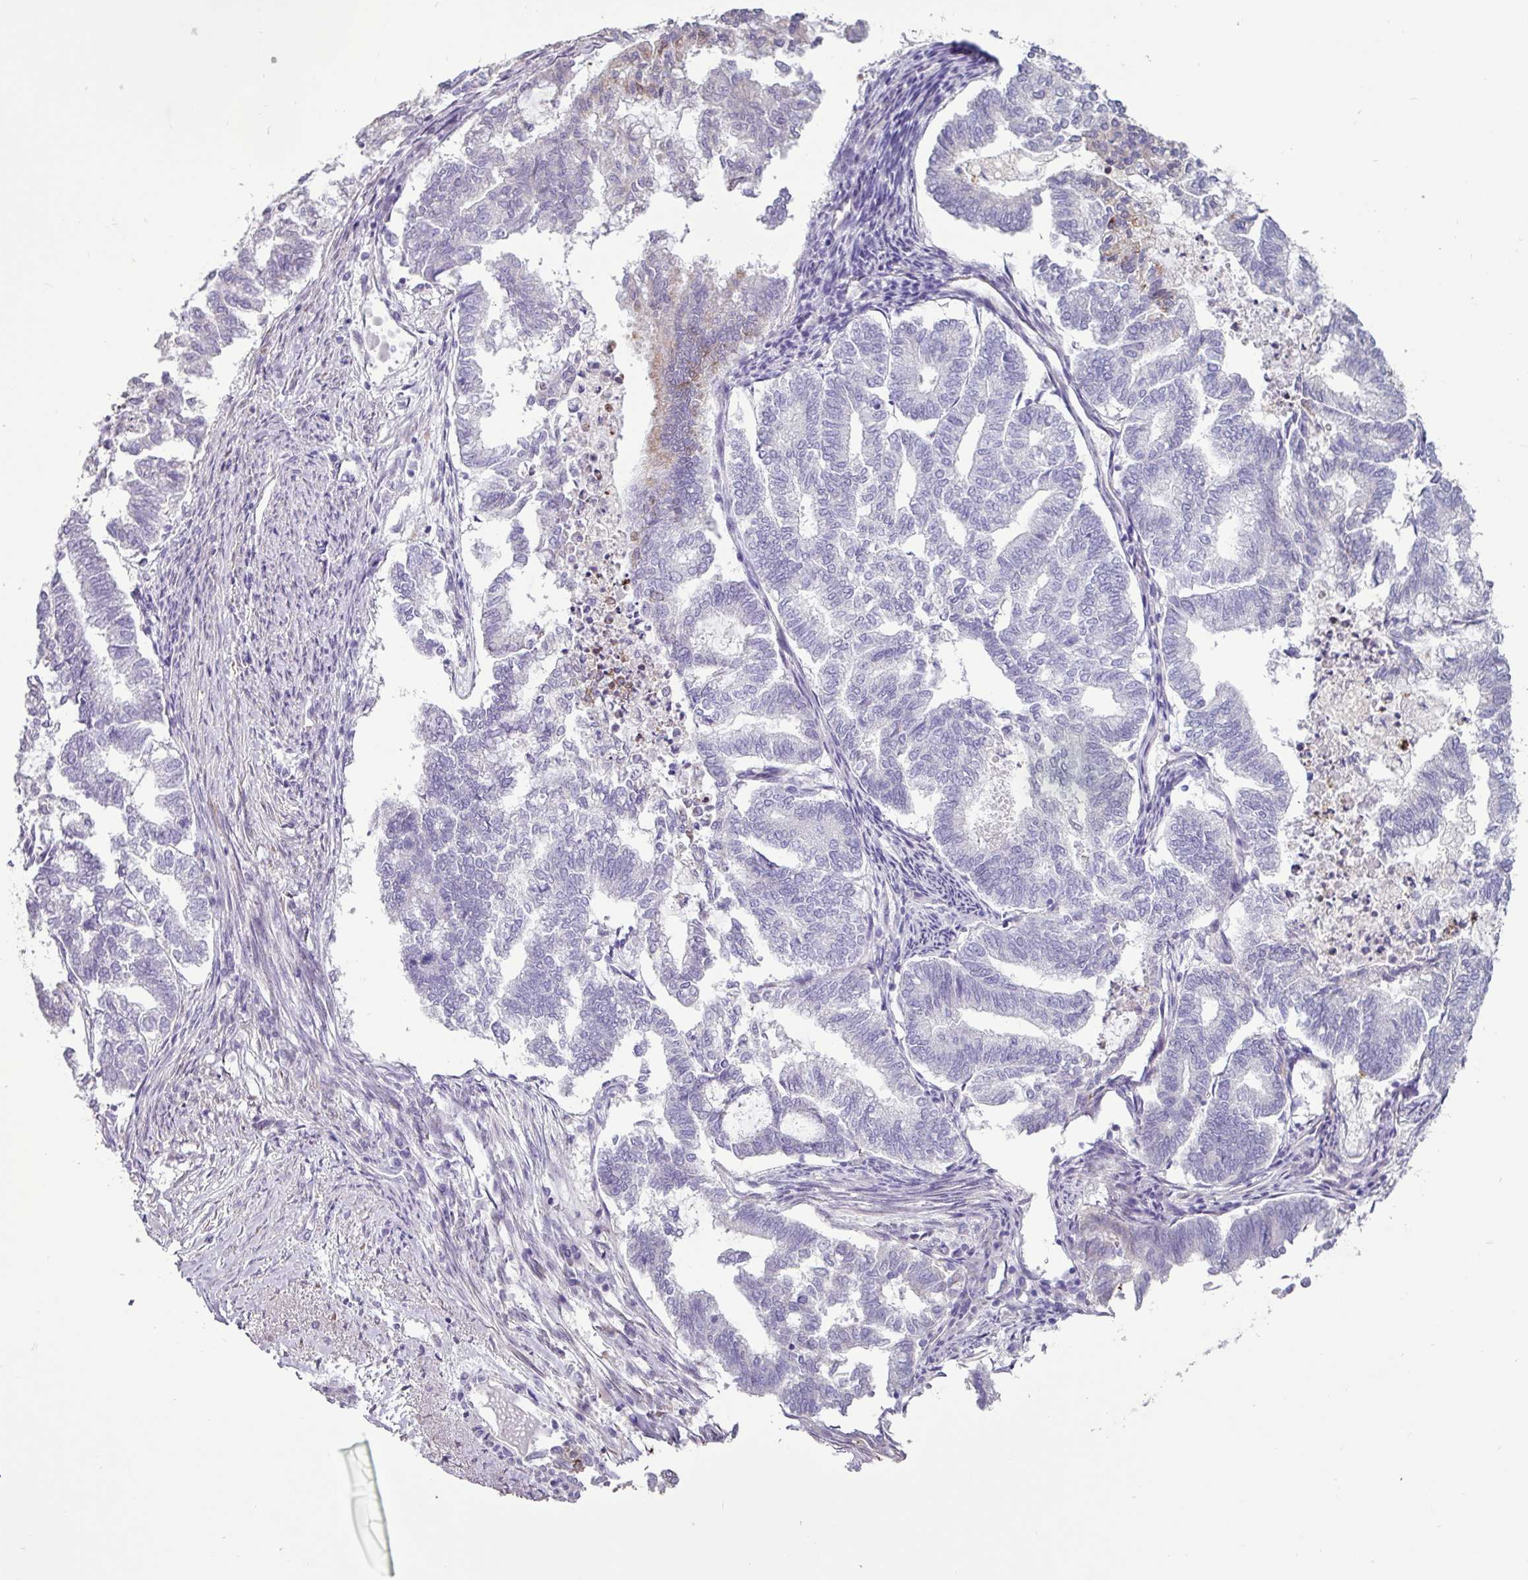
{"staining": {"intensity": "weak", "quantity": "<25%", "location": "cytoplasmic/membranous"}, "tissue": "endometrial cancer", "cell_type": "Tumor cells", "image_type": "cancer", "snomed": [{"axis": "morphology", "description": "Adenocarcinoma, NOS"}, {"axis": "topography", "description": "Endometrium"}], "caption": "A micrograph of endometrial cancer stained for a protein exhibits no brown staining in tumor cells.", "gene": "PPP1R35", "patient": {"sex": "female", "age": 79}}